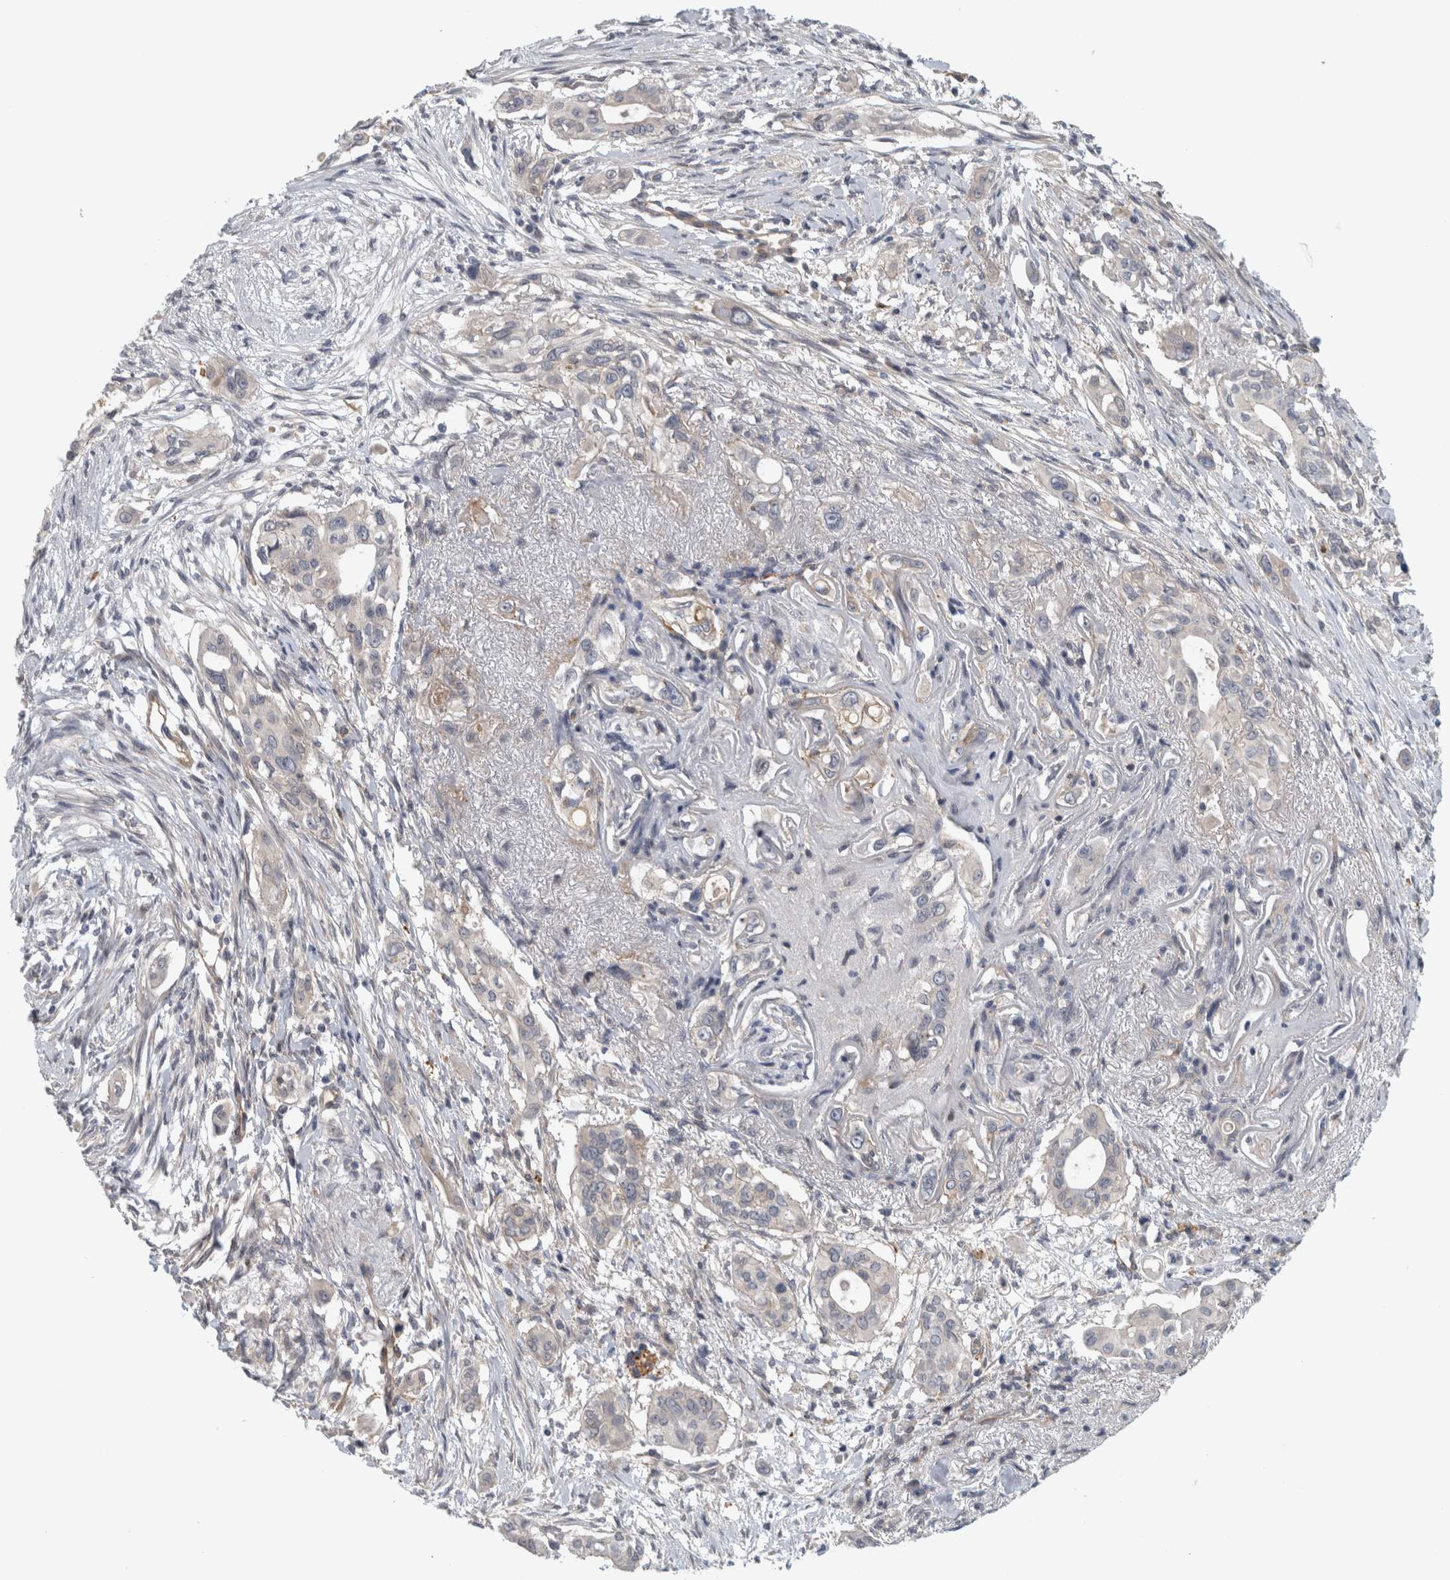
{"staining": {"intensity": "negative", "quantity": "none", "location": "none"}, "tissue": "pancreatic cancer", "cell_type": "Tumor cells", "image_type": "cancer", "snomed": [{"axis": "morphology", "description": "Adenocarcinoma, NOS"}, {"axis": "topography", "description": "Pancreas"}], "caption": "Photomicrograph shows no protein positivity in tumor cells of pancreatic cancer (adenocarcinoma) tissue.", "gene": "ZNF804B", "patient": {"sex": "female", "age": 60}}